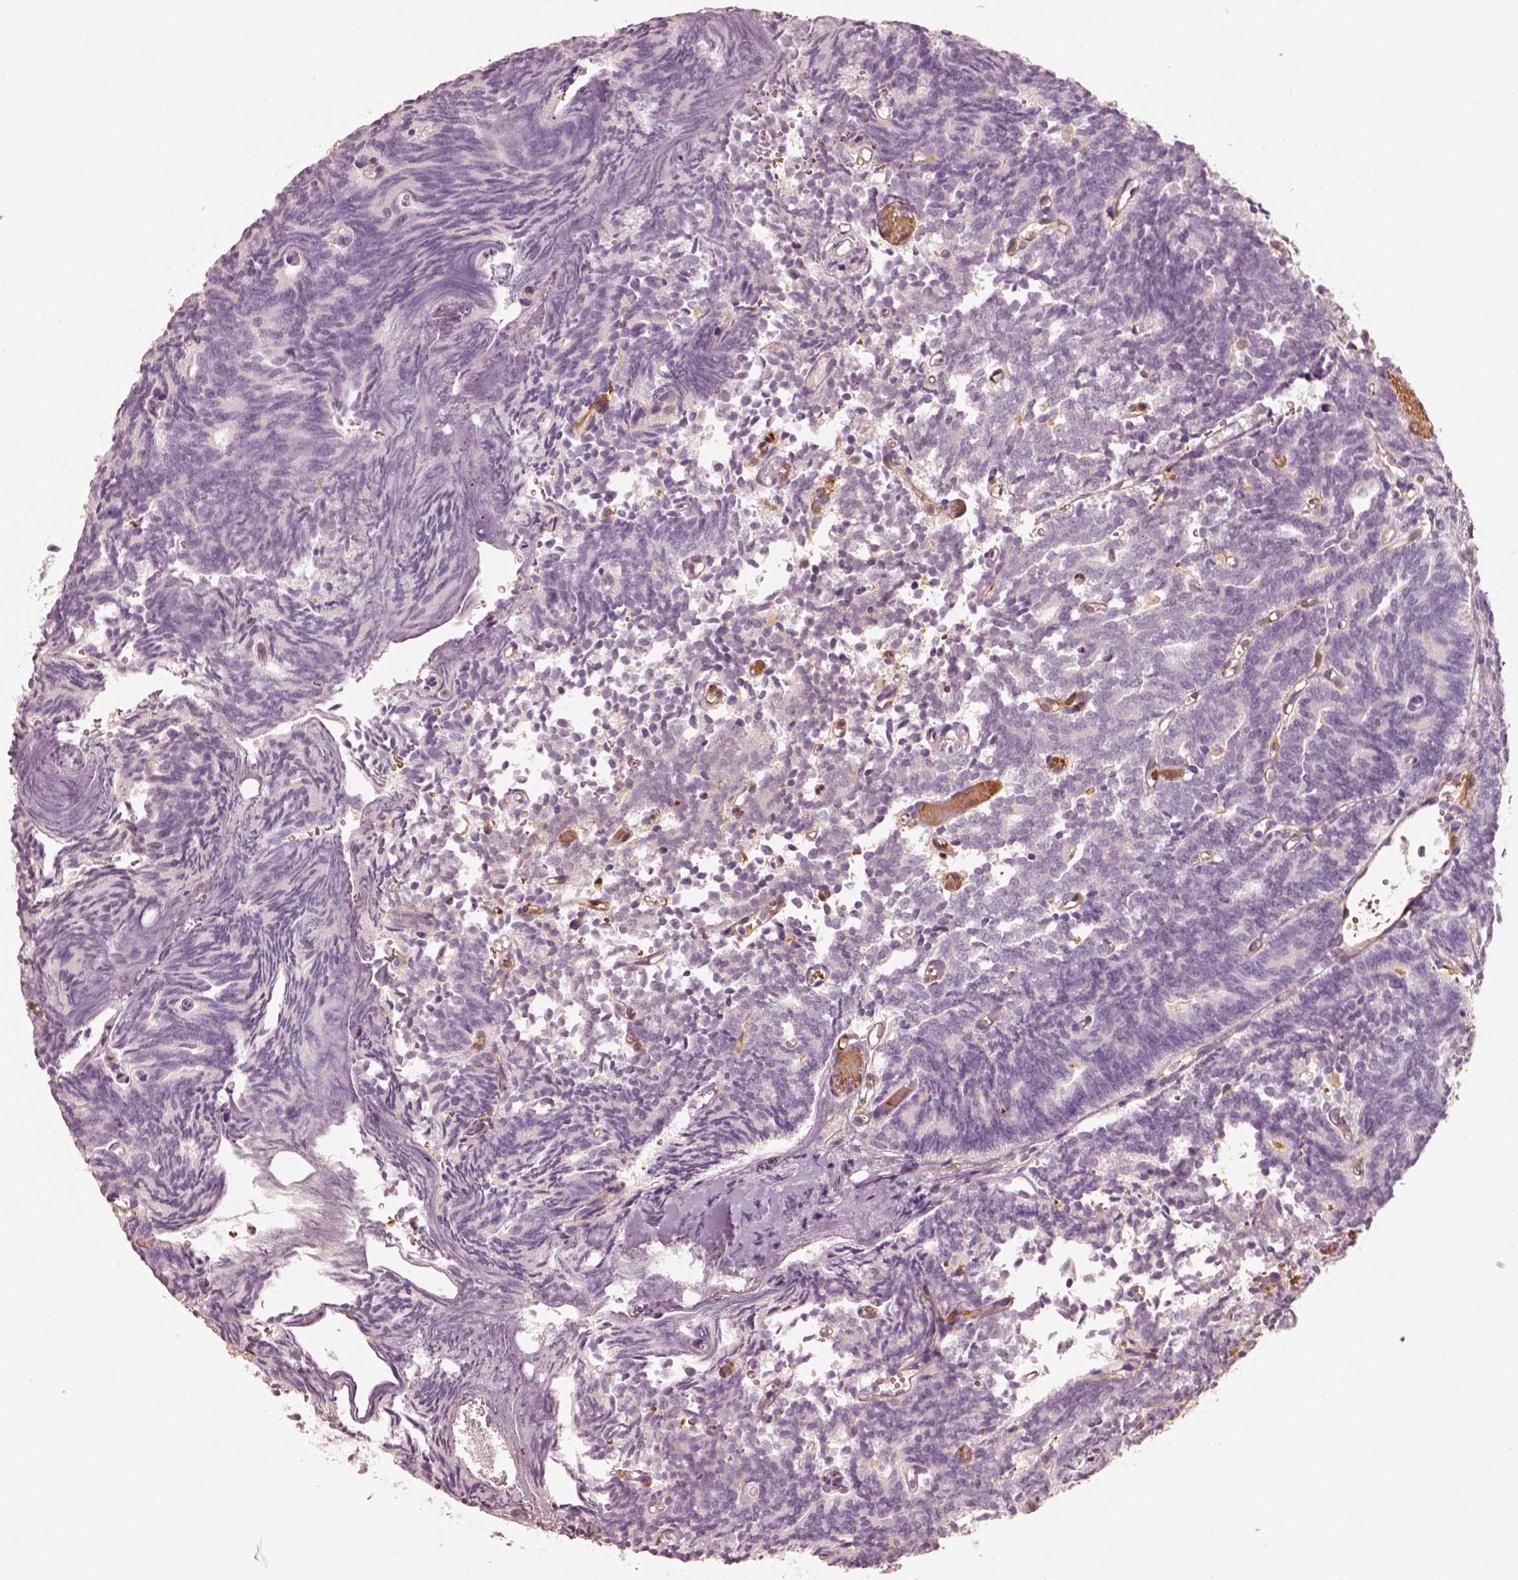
{"staining": {"intensity": "negative", "quantity": "none", "location": "none"}, "tissue": "prostate cancer", "cell_type": "Tumor cells", "image_type": "cancer", "snomed": [{"axis": "morphology", "description": "Adenocarcinoma, High grade"}, {"axis": "topography", "description": "Prostate"}], "caption": "An image of prostate cancer stained for a protein shows no brown staining in tumor cells. Brightfield microscopy of immunohistochemistry (IHC) stained with DAB (3,3'-diaminobenzidine) (brown) and hematoxylin (blue), captured at high magnification.", "gene": "FSCN1", "patient": {"sex": "male", "age": 53}}